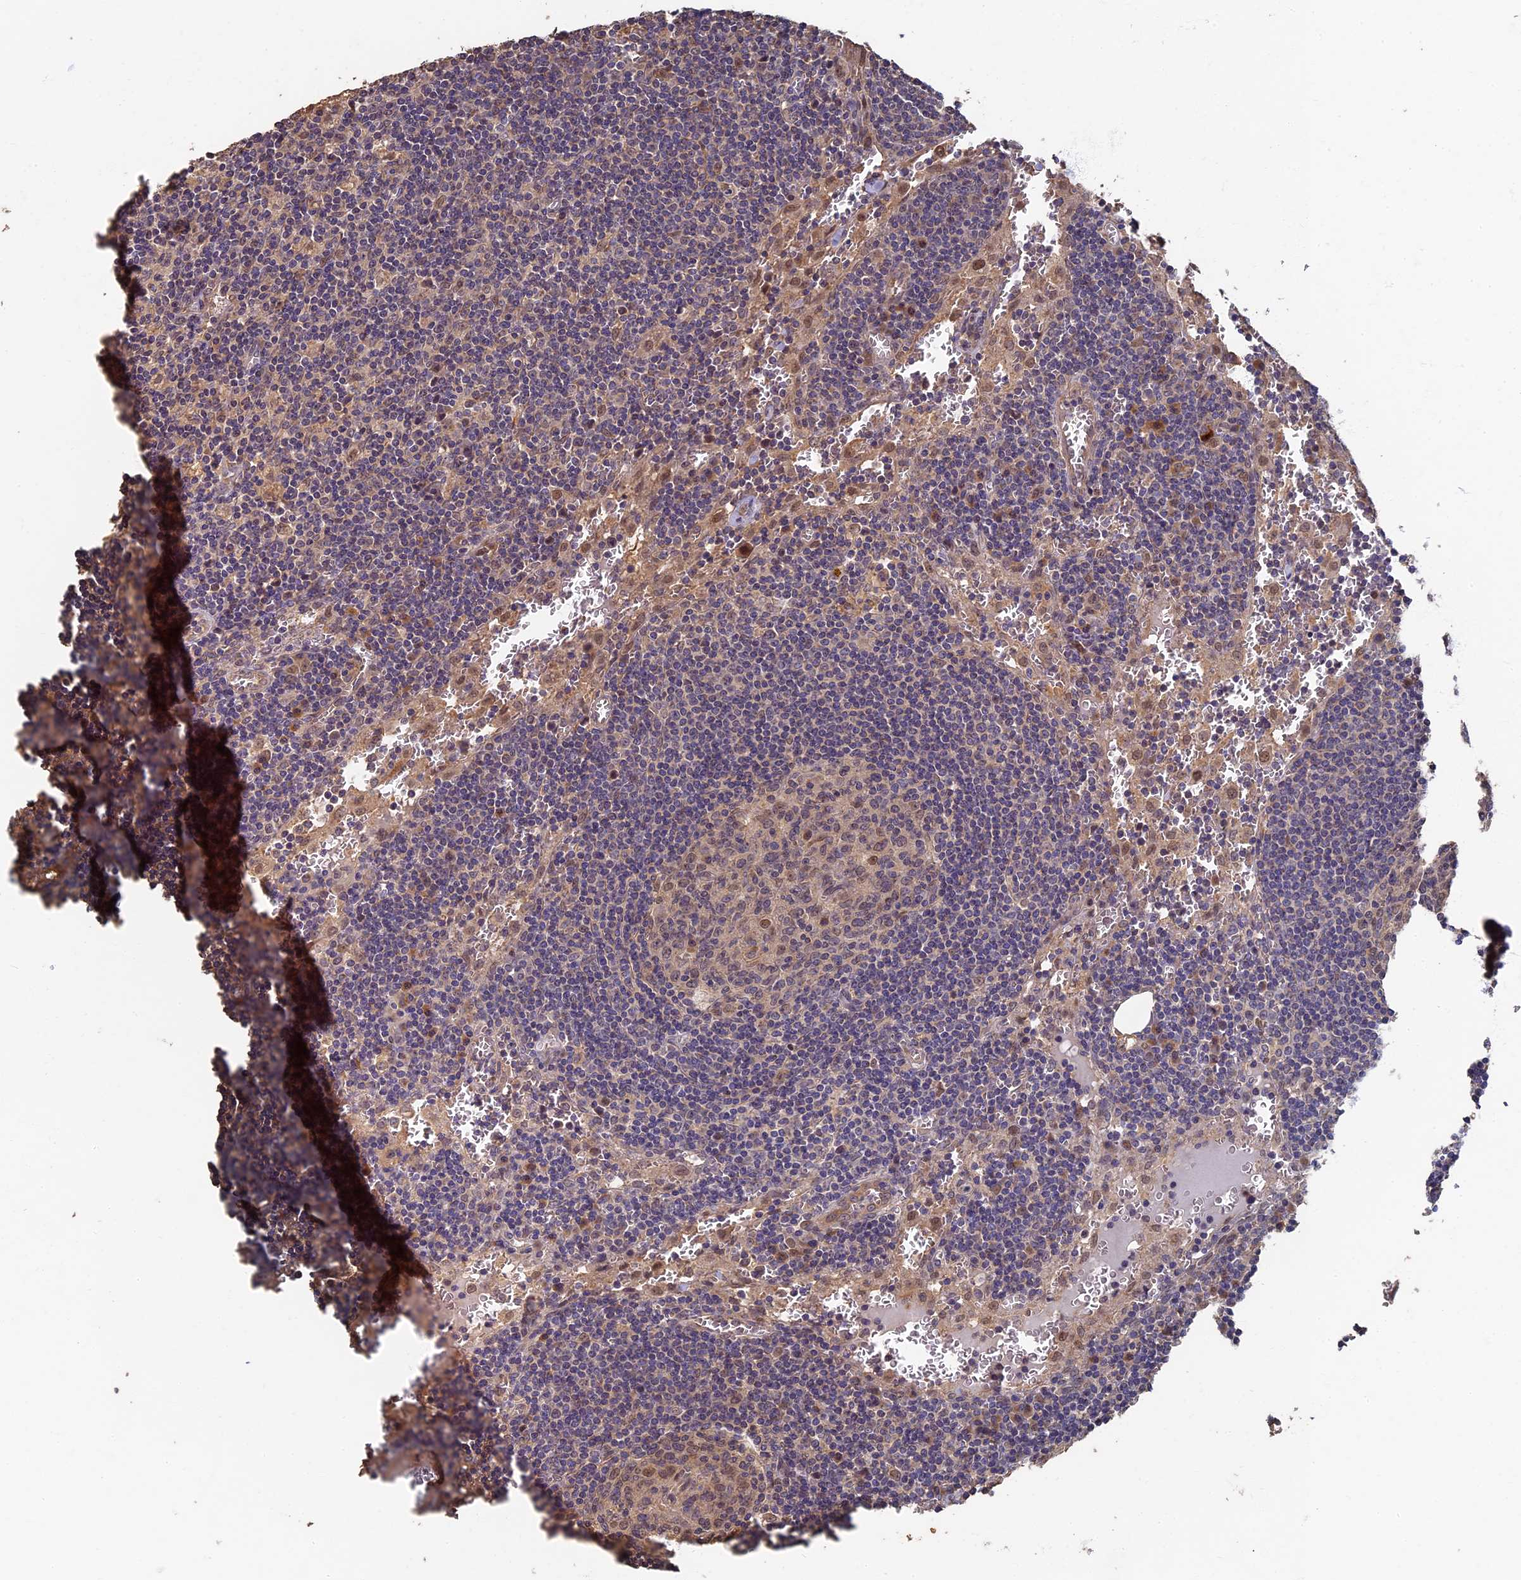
{"staining": {"intensity": "moderate", "quantity": "<25%", "location": "nuclear"}, "tissue": "lymph node", "cell_type": "Germinal center cells", "image_type": "normal", "snomed": [{"axis": "morphology", "description": "Normal tissue, NOS"}, {"axis": "topography", "description": "Lymph node"}], "caption": "Moderate nuclear positivity for a protein is seen in approximately <25% of germinal center cells of benign lymph node using immunohistochemistry.", "gene": "RSPH3", "patient": {"sex": "female", "age": 73}}